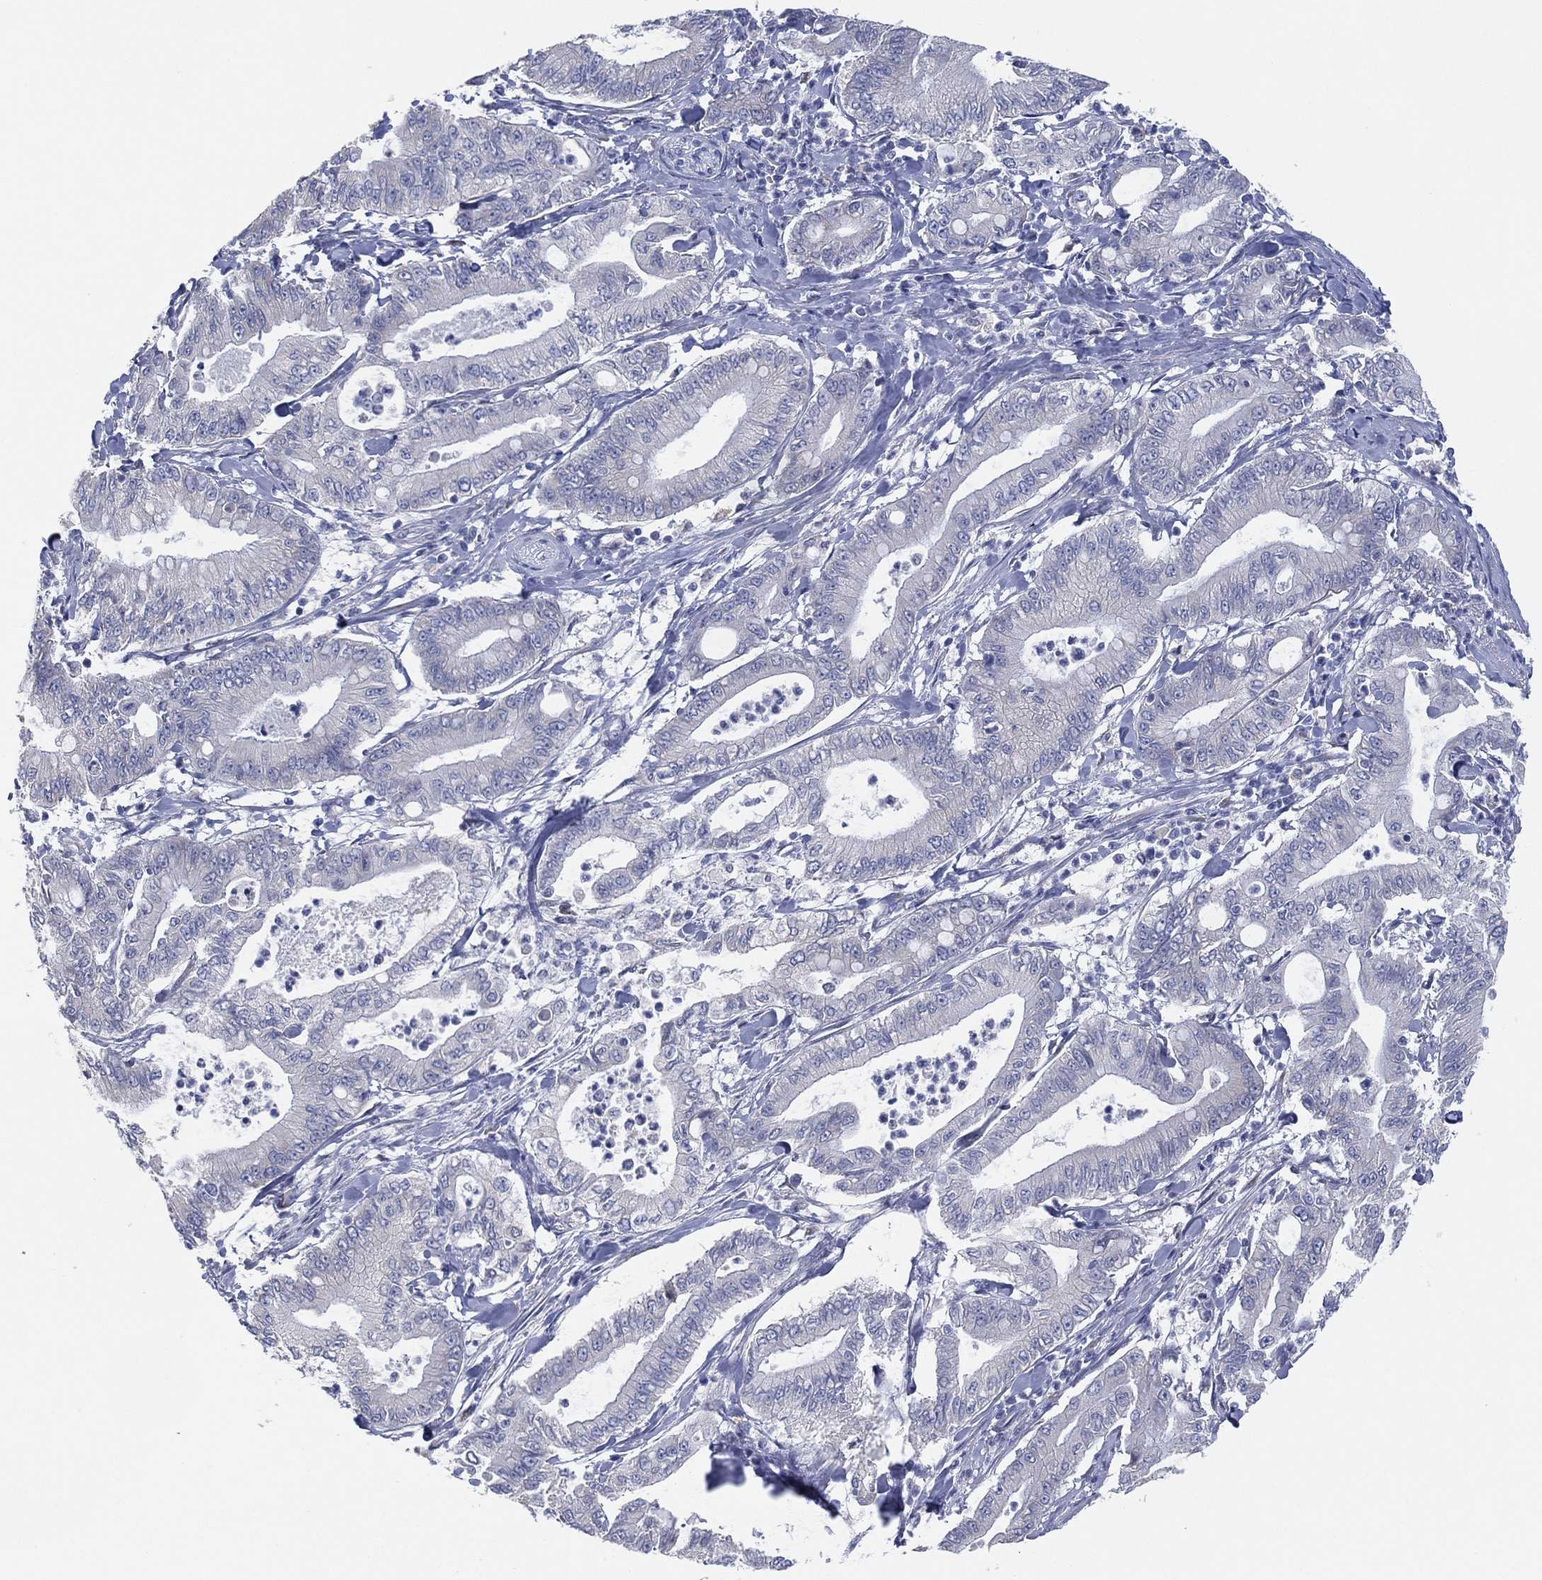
{"staining": {"intensity": "negative", "quantity": "none", "location": "none"}, "tissue": "pancreatic cancer", "cell_type": "Tumor cells", "image_type": "cancer", "snomed": [{"axis": "morphology", "description": "Adenocarcinoma, NOS"}, {"axis": "topography", "description": "Pancreas"}], "caption": "Immunohistochemistry of human pancreatic cancer (adenocarcinoma) displays no expression in tumor cells.", "gene": "TMEM40", "patient": {"sex": "male", "age": 71}}